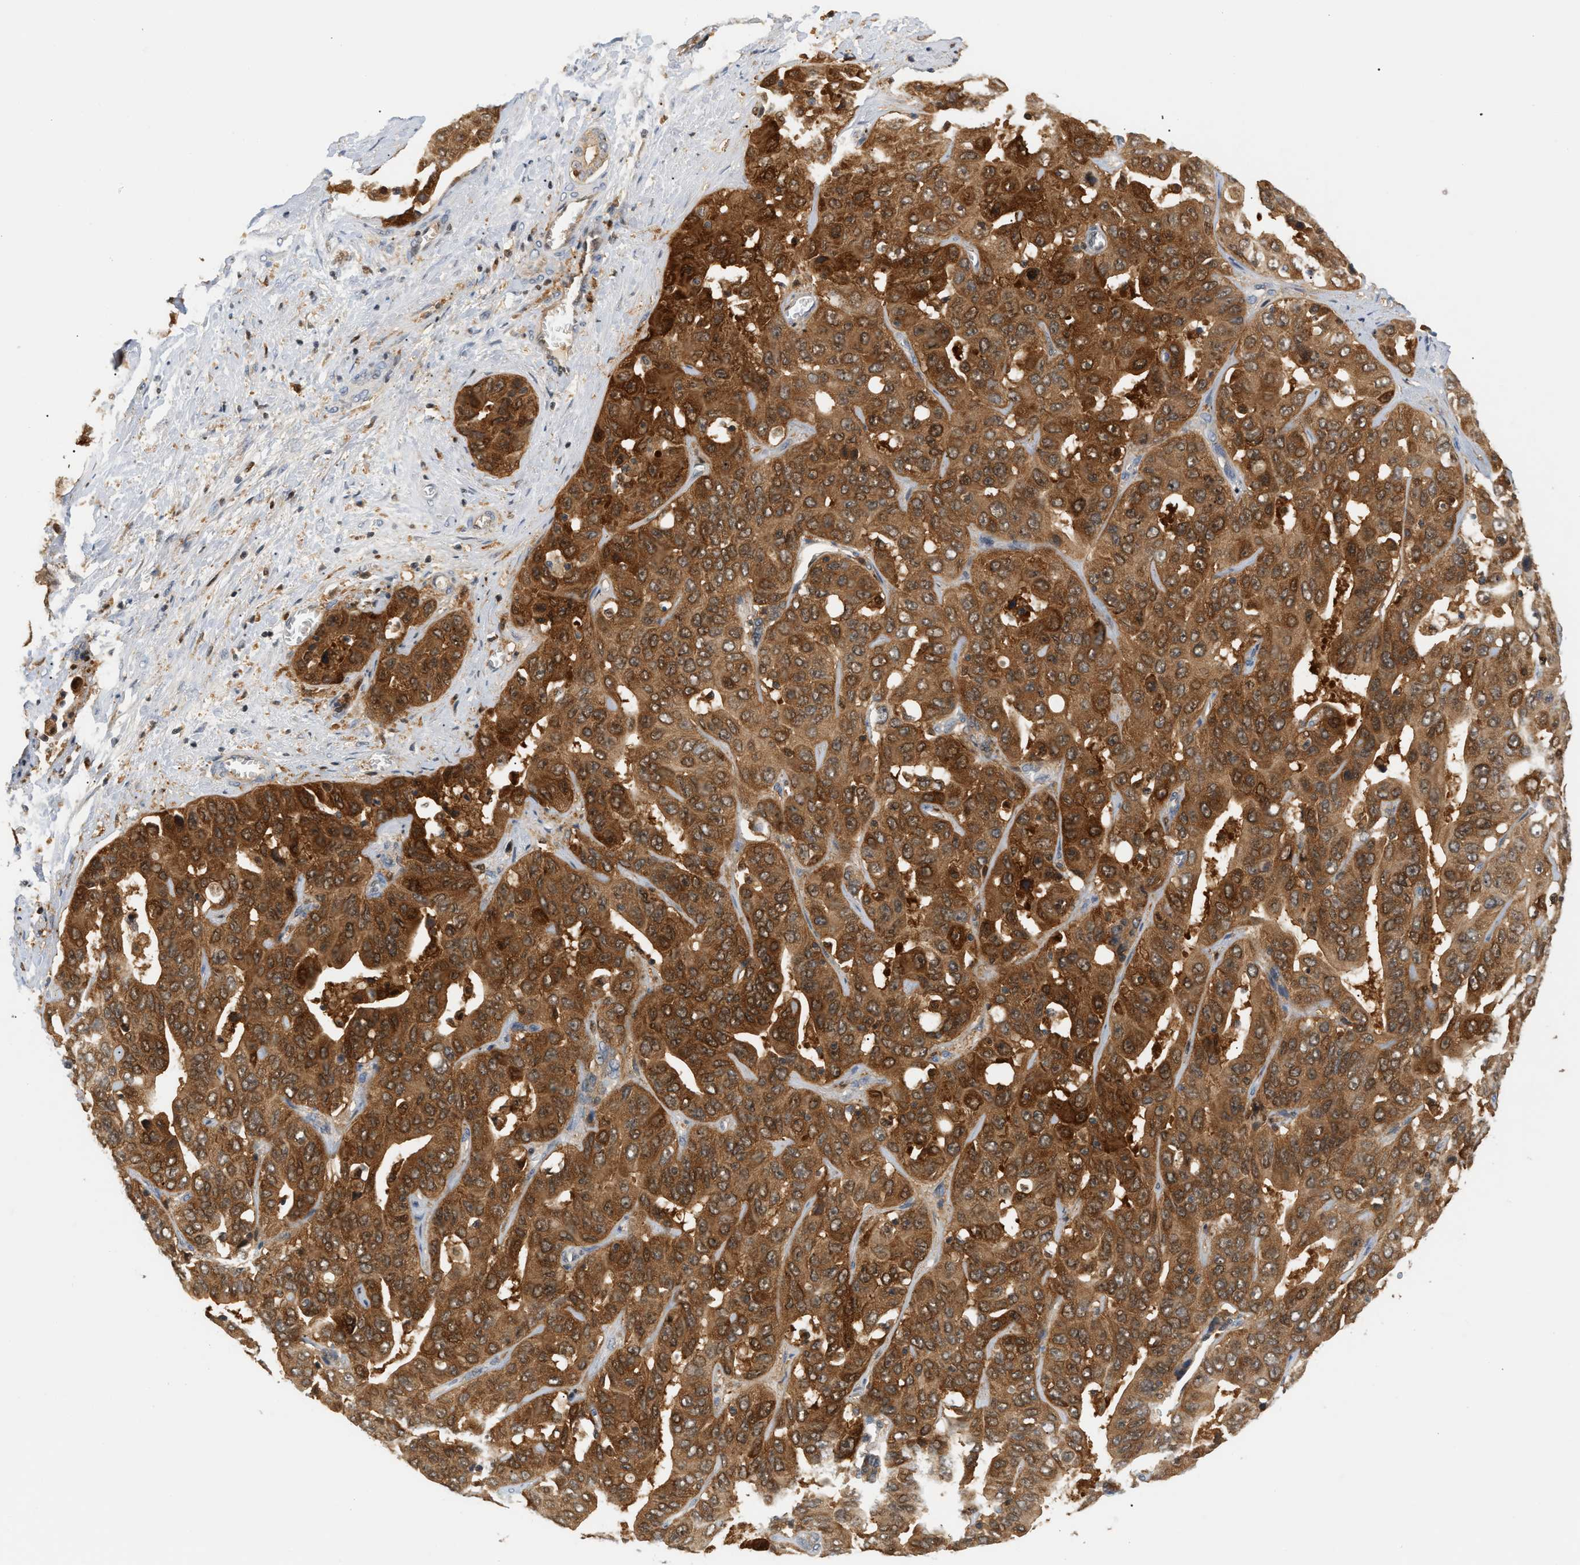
{"staining": {"intensity": "strong", "quantity": ">75%", "location": "cytoplasmic/membranous"}, "tissue": "liver cancer", "cell_type": "Tumor cells", "image_type": "cancer", "snomed": [{"axis": "morphology", "description": "Cholangiocarcinoma"}, {"axis": "topography", "description": "Liver"}], "caption": "Immunohistochemical staining of human cholangiocarcinoma (liver) exhibits high levels of strong cytoplasmic/membranous protein expression in about >75% of tumor cells. The staining is performed using DAB brown chromogen to label protein expression. The nuclei are counter-stained blue using hematoxylin.", "gene": "PYCARD", "patient": {"sex": "female", "age": 52}}